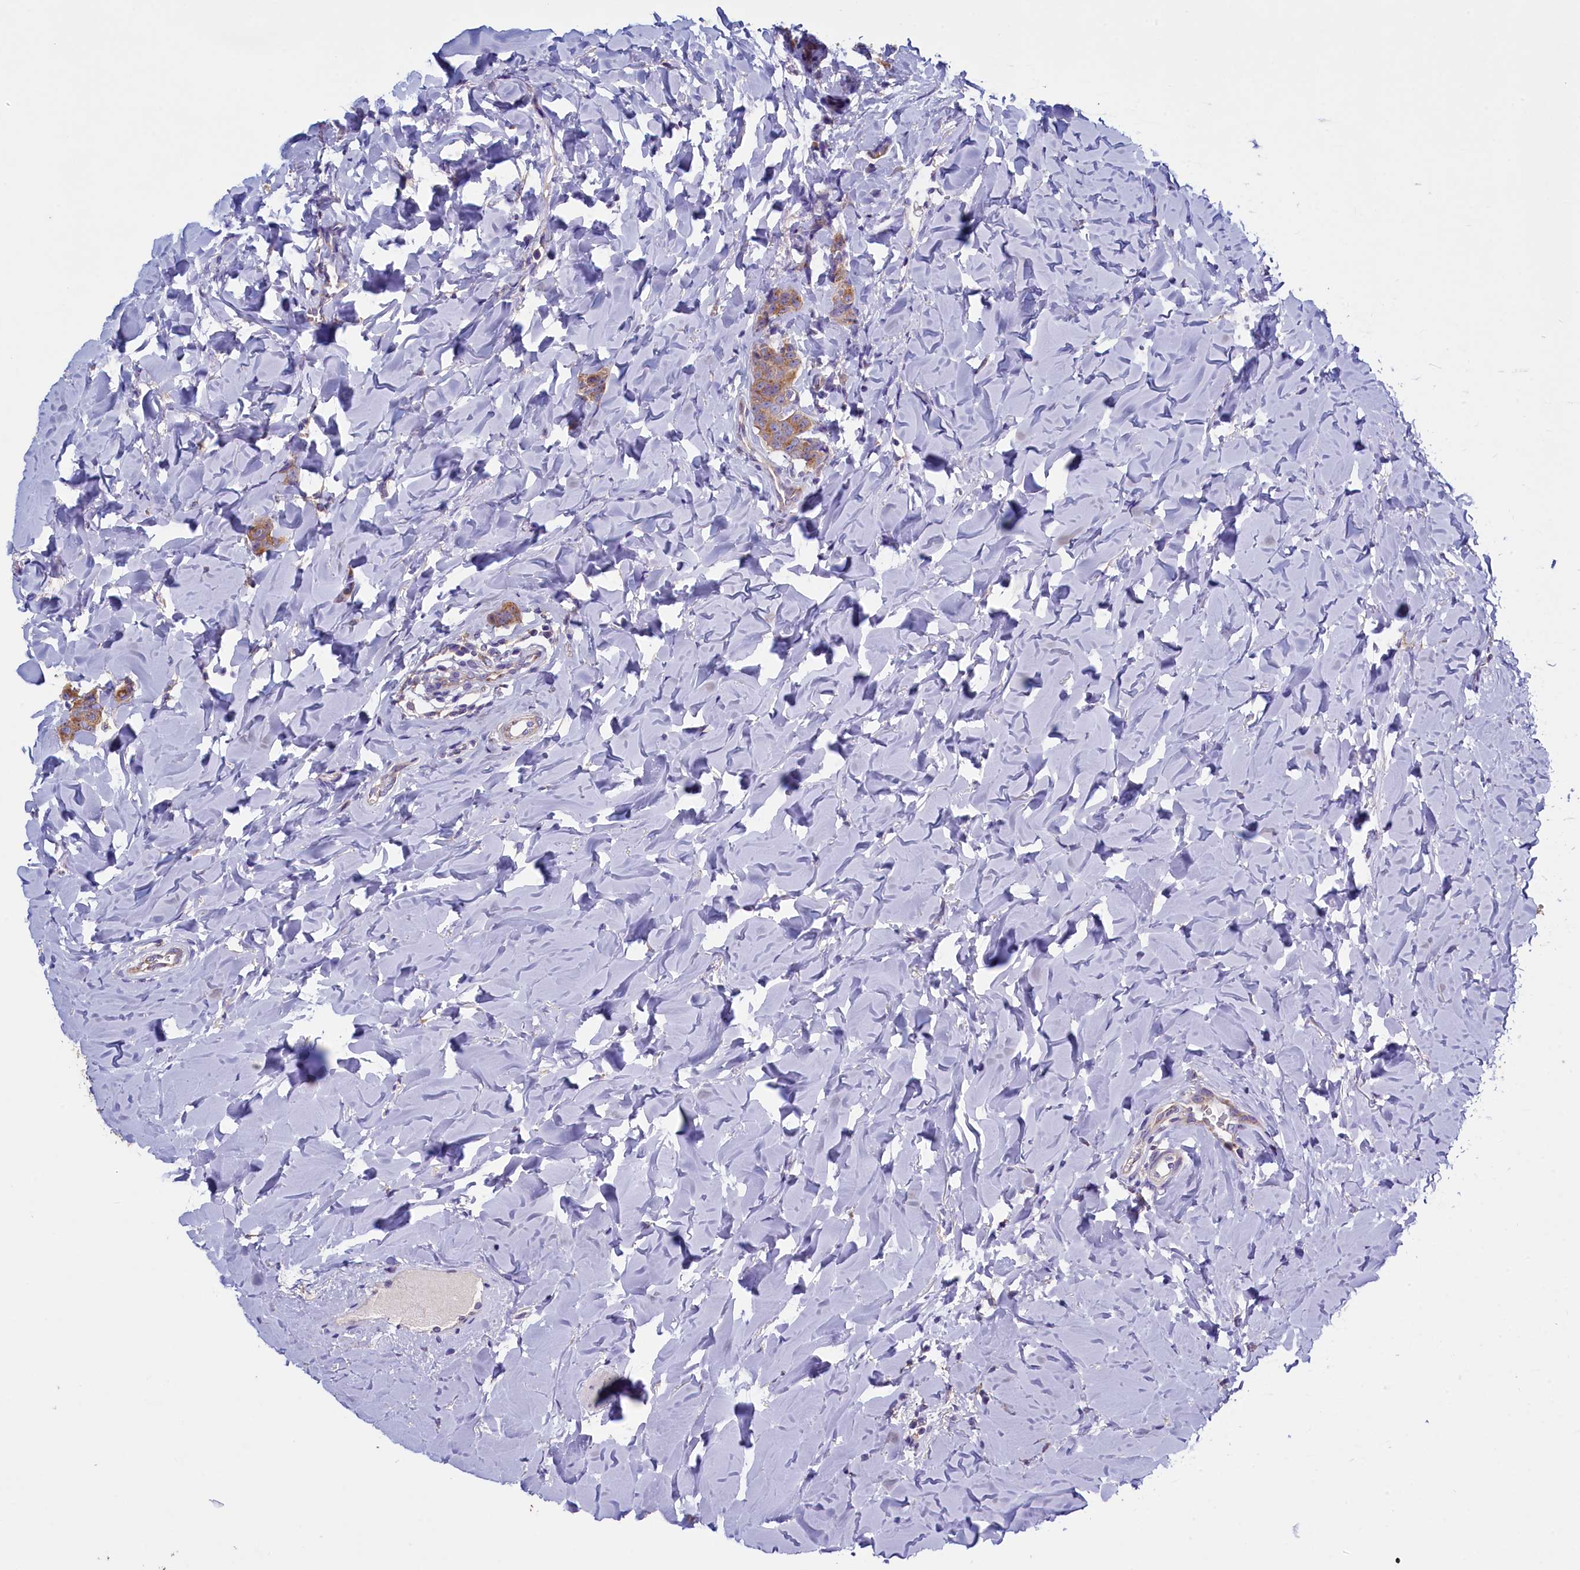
{"staining": {"intensity": "moderate", "quantity": ">75%", "location": "cytoplasmic/membranous"}, "tissue": "breast cancer", "cell_type": "Tumor cells", "image_type": "cancer", "snomed": [{"axis": "morphology", "description": "Duct carcinoma"}, {"axis": "topography", "description": "Breast"}], "caption": "IHC (DAB) staining of intraductal carcinoma (breast) displays moderate cytoplasmic/membranous protein staining in about >75% of tumor cells.", "gene": "GPR21", "patient": {"sex": "female", "age": 40}}